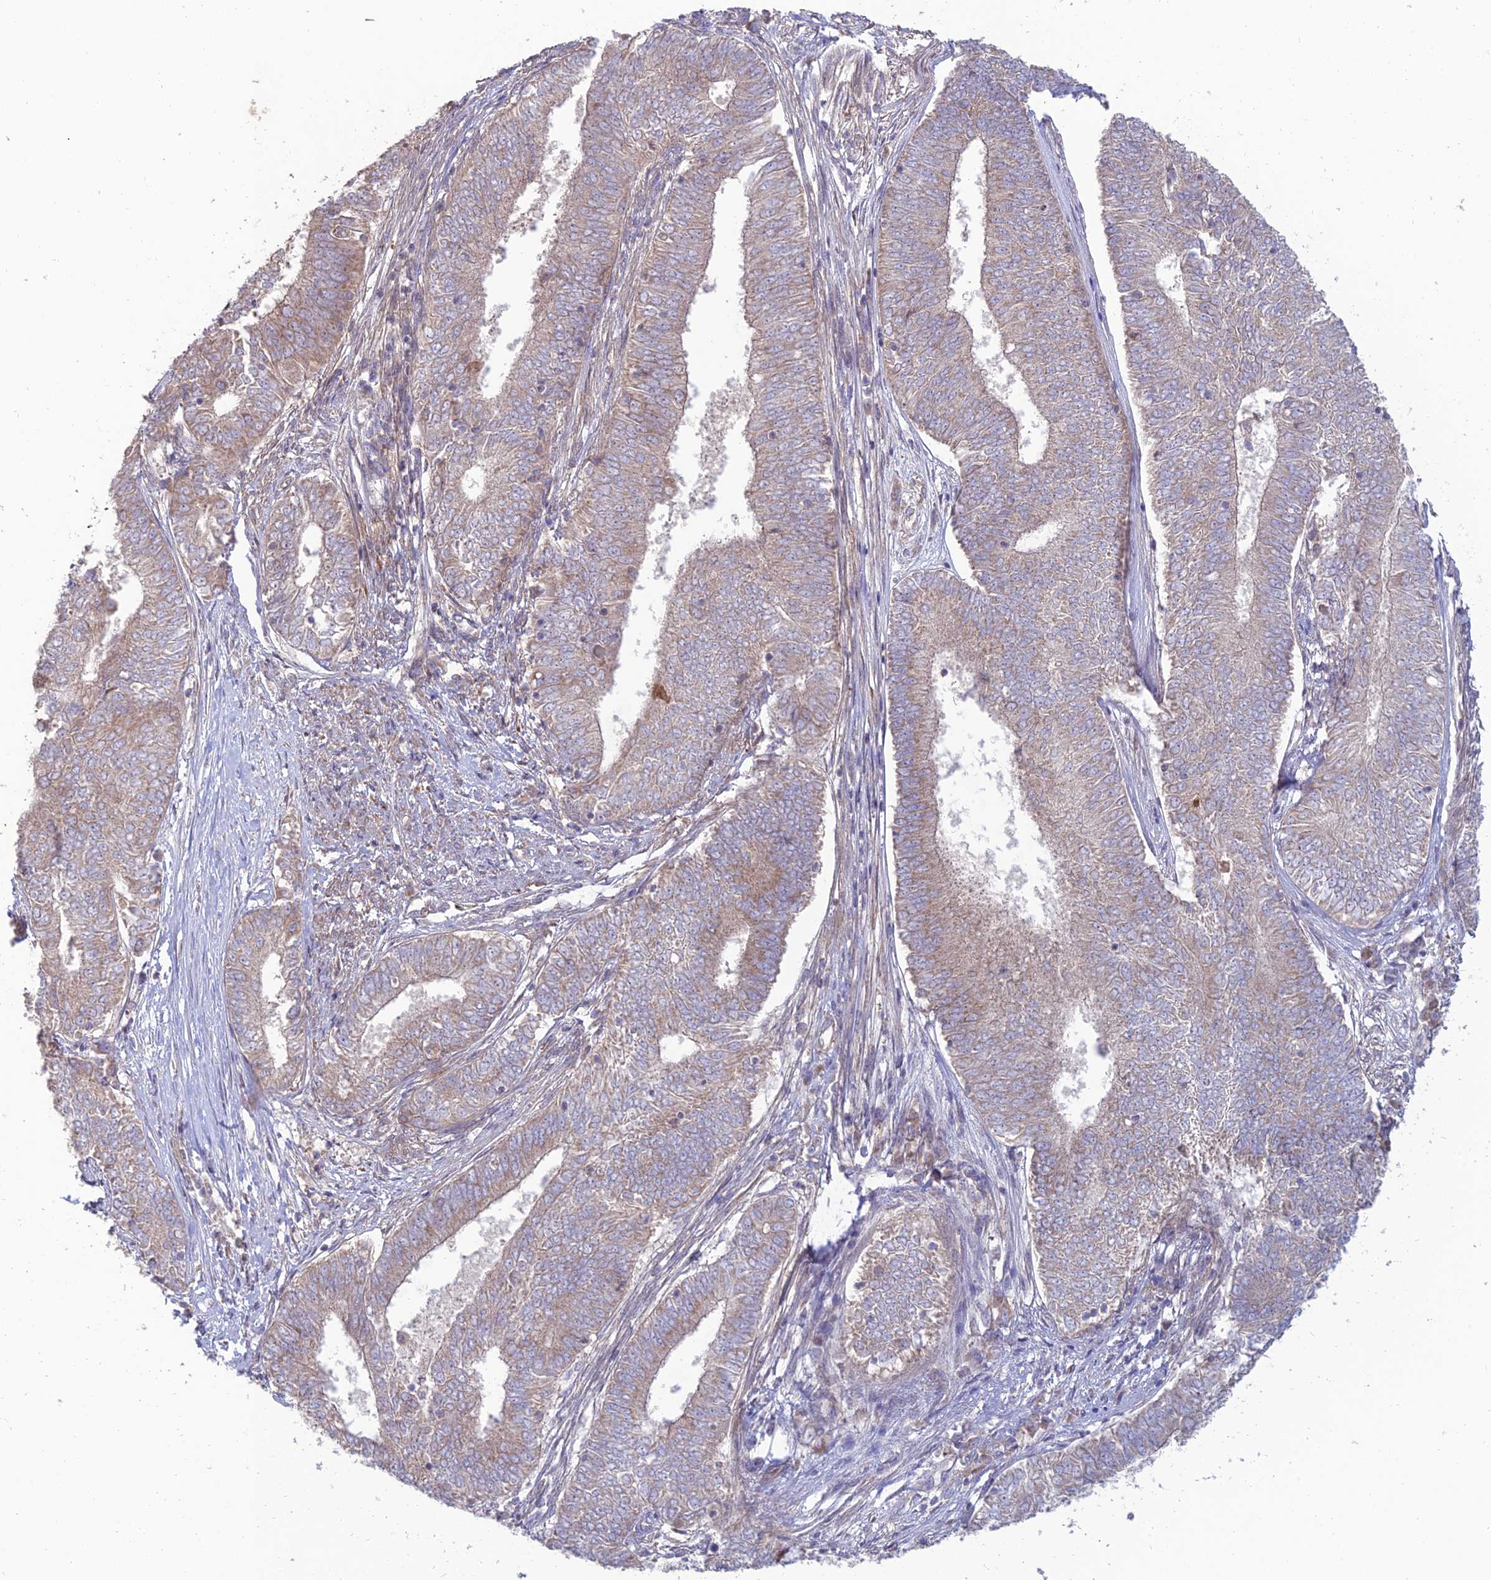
{"staining": {"intensity": "weak", "quantity": "25%-75%", "location": "cytoplasmic/membranous"}, "tissue": "endometrial cancer", "cell_type": "Tumor cells", "image_type": "cancer", "snomed": [{"axis": "morphology", "description": "Adenocarcinoma, NOS"}, {"axis": "topography", "description": "Endometrium"}], "caption": "Protein positivity by IHC exhibits weak cytoplasmic/membranous positivity in about 25%-75% of tumor cells in endometrial cancer (adenocarcinoma).", "gene": "C3orf20", "patient": {"sex": "female", "age": 62}}